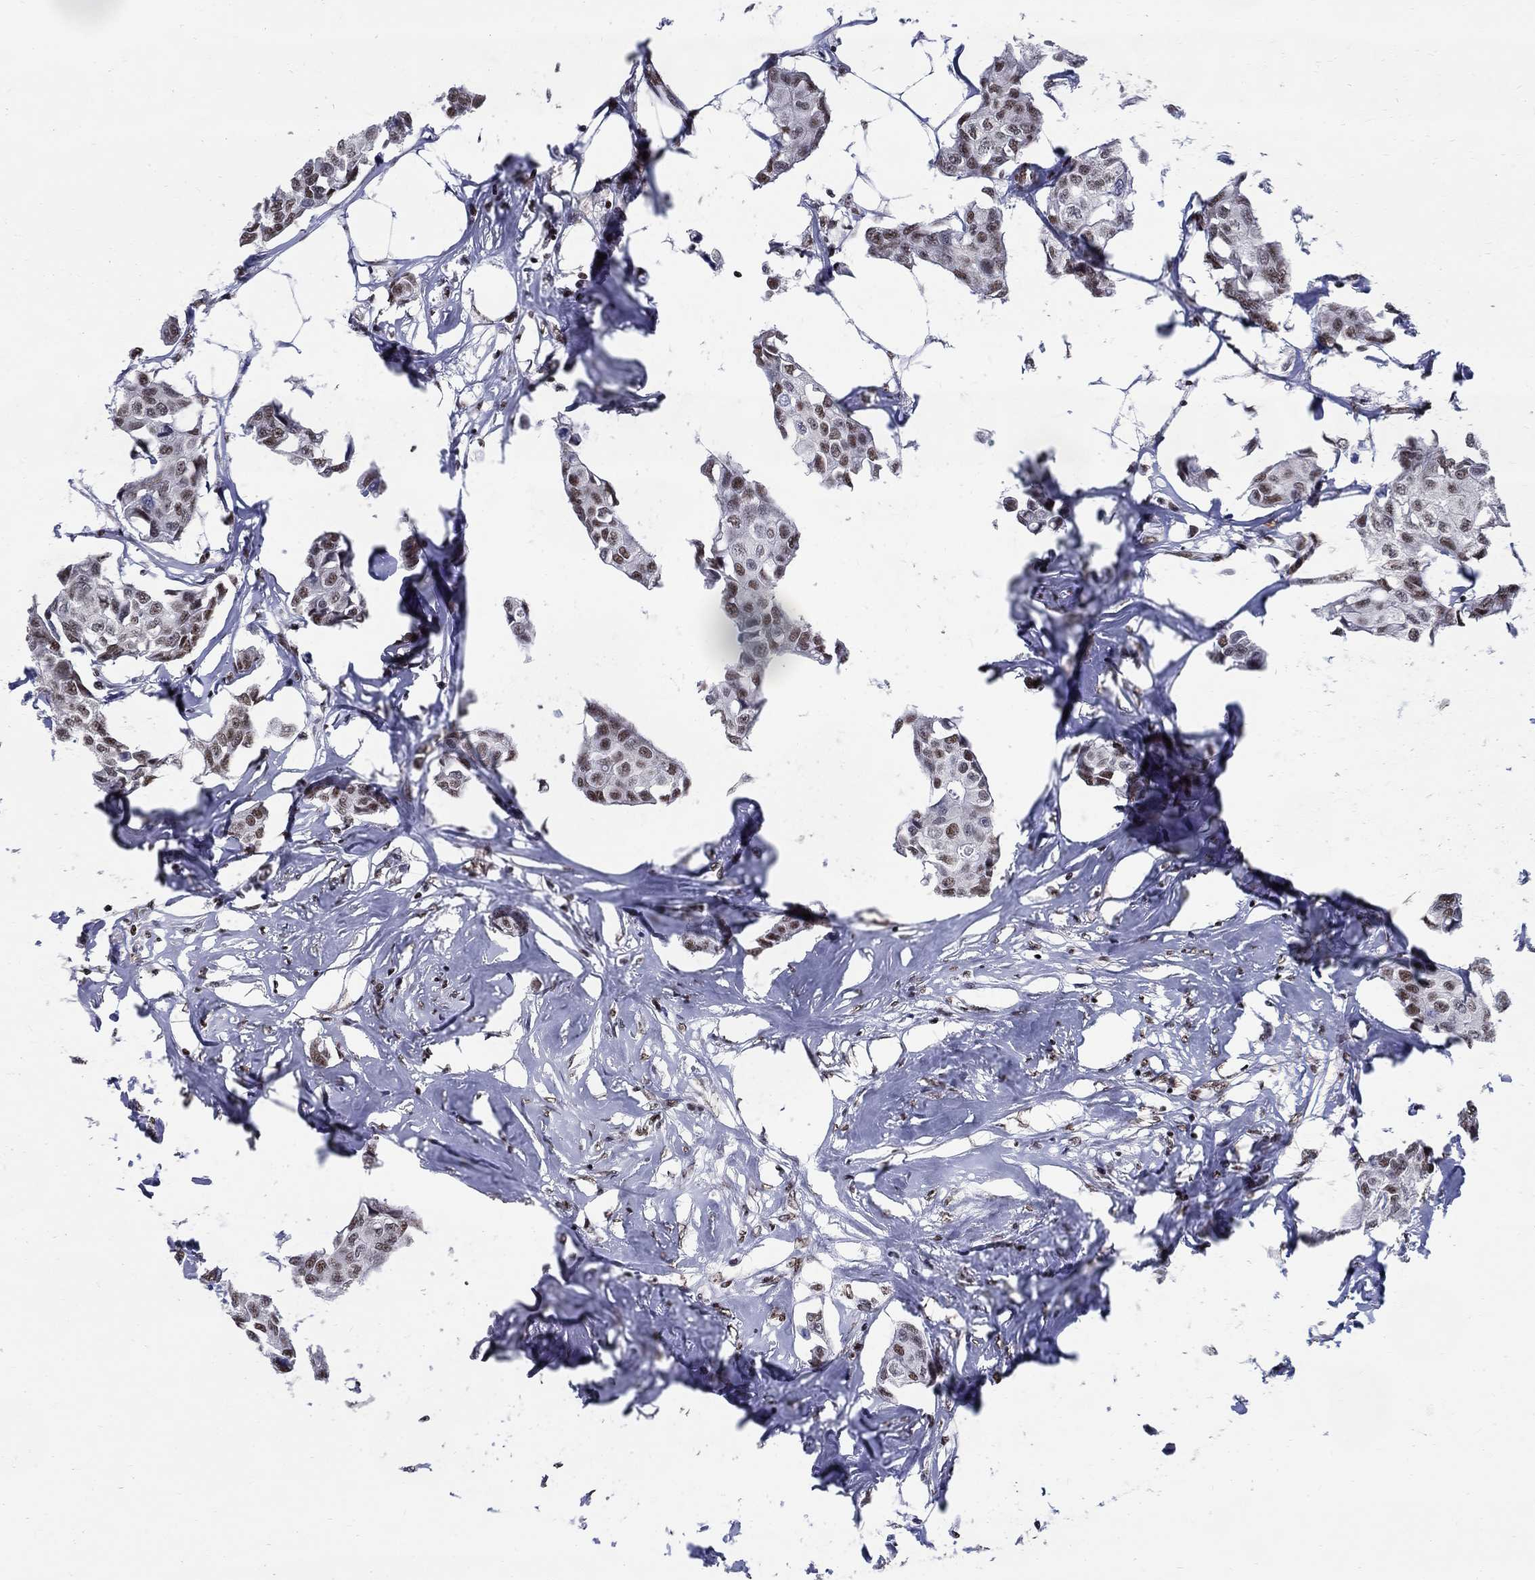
{"staining": {"intensity": "weak", "quantity": "<25%", "location": "nuclear"}, "tissue": "breast cancer", "cell_type": "Tumor cells", "image_type": "cancer", "snomed": [{"axis": "morphology", "description": "Duct carcinoma"}, {"axis": "topography", "description": "Breast"}], "caption": "Immunohistochemistry (IHC) of intraductal carcinoma (breast) demonstrates no positivity in tumor cells.", "gene": "FBXO16", "patient": {"sex": "female", "age": 80}}